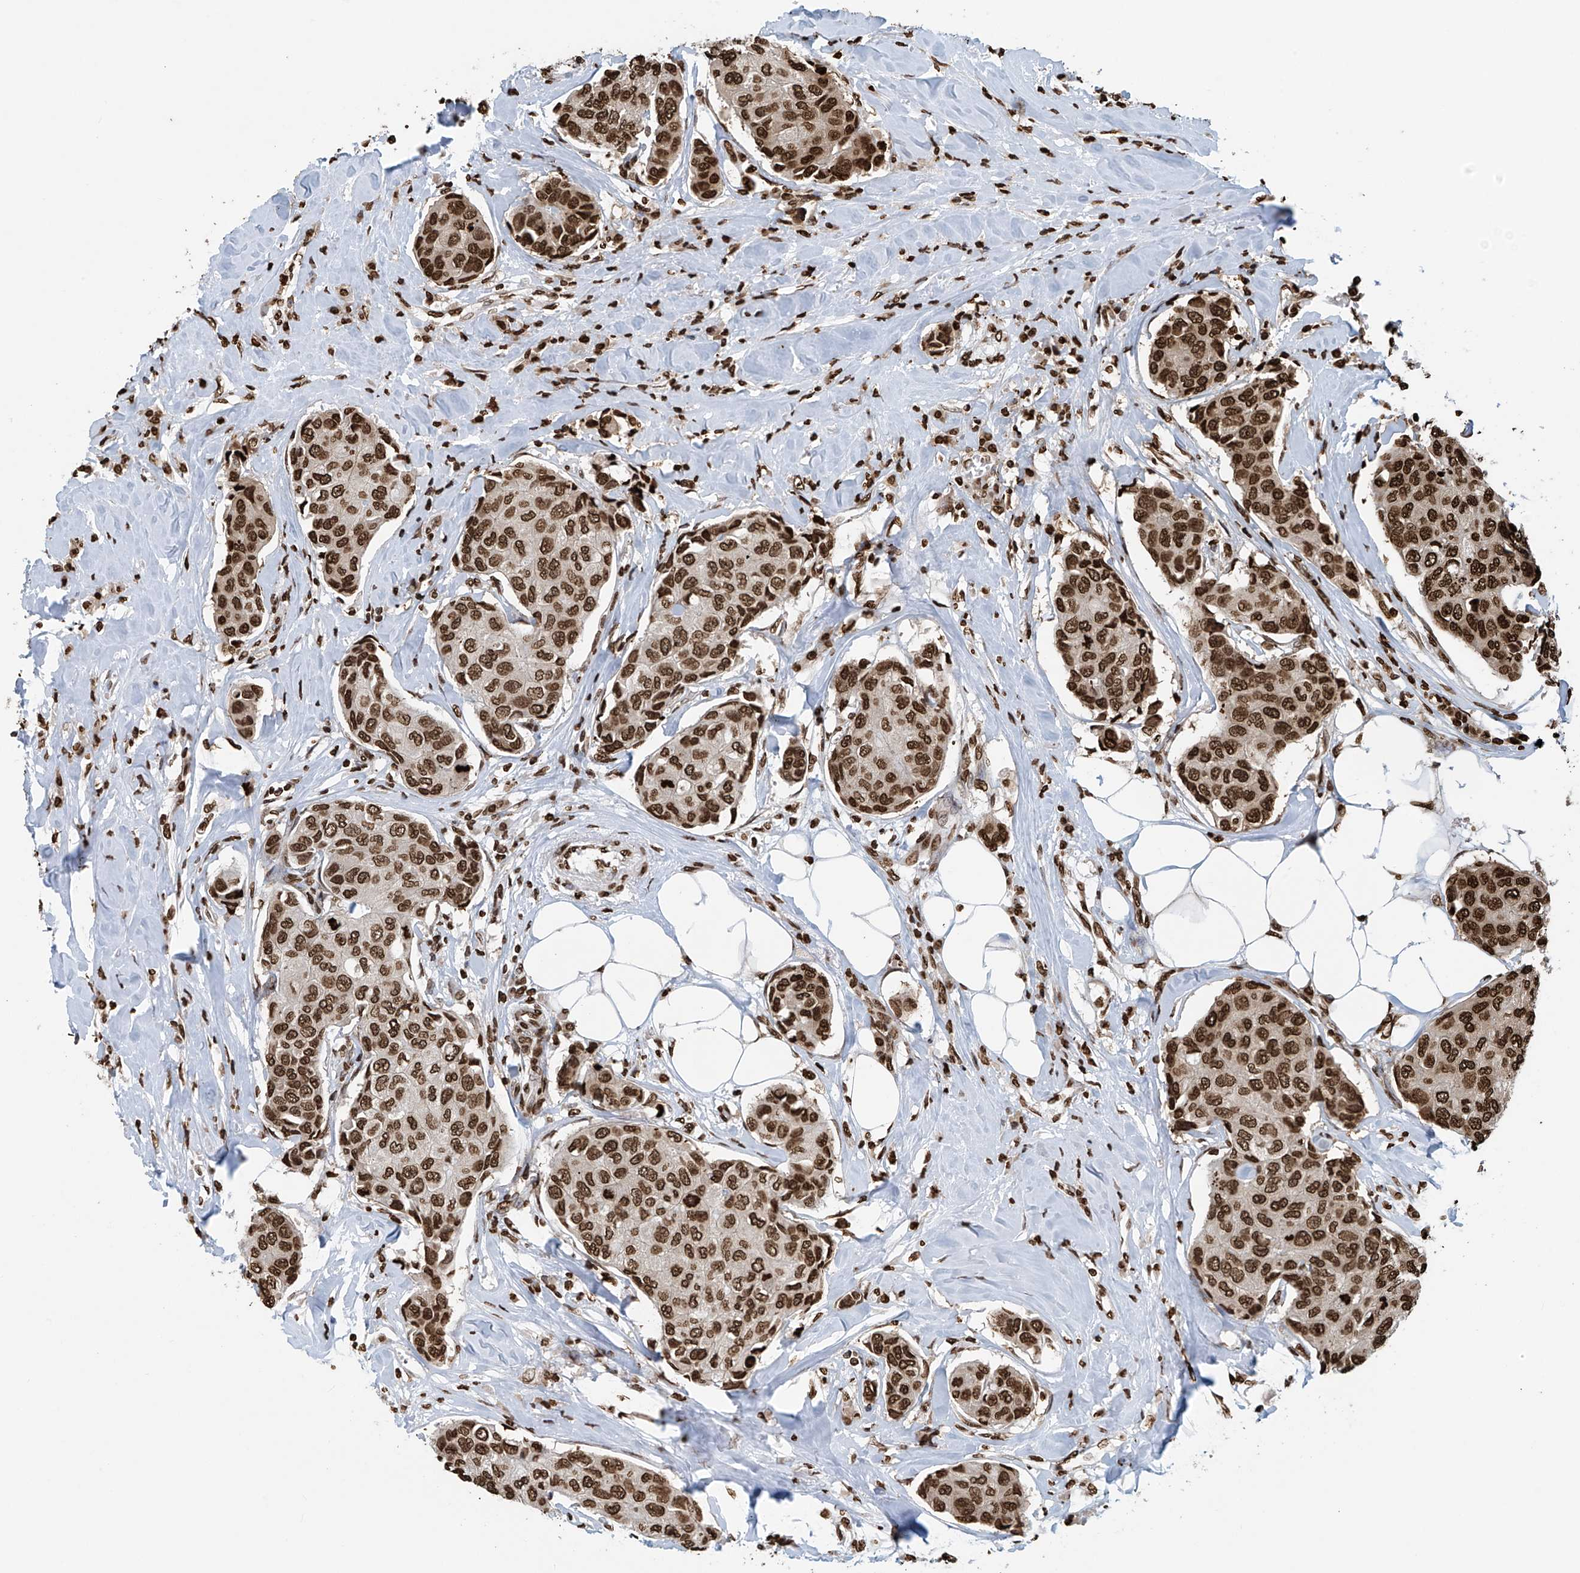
{"staining": {"intensity": "strong", "quantity": ">75%", "location": "nuclear"}, "tissue": "breast cancer", "cell_type": "Tumor cells", "image_type": "cancer", "snomed": [{"axis": "morphology", "description": "Duct carcinoma"}, {"axis": "topography", "description": "Breast"}], "caption": "This micrograph shows breast invasive ductal carcinoma stained with immunohistochemistry (IHC) to label a protein in brown. The nuclear of tumor cells show strong positivity for the protein. Nuclei are counter-stained blue.", "gene": "DPPA2", "patient": {"sex": "female", "age": 80}}